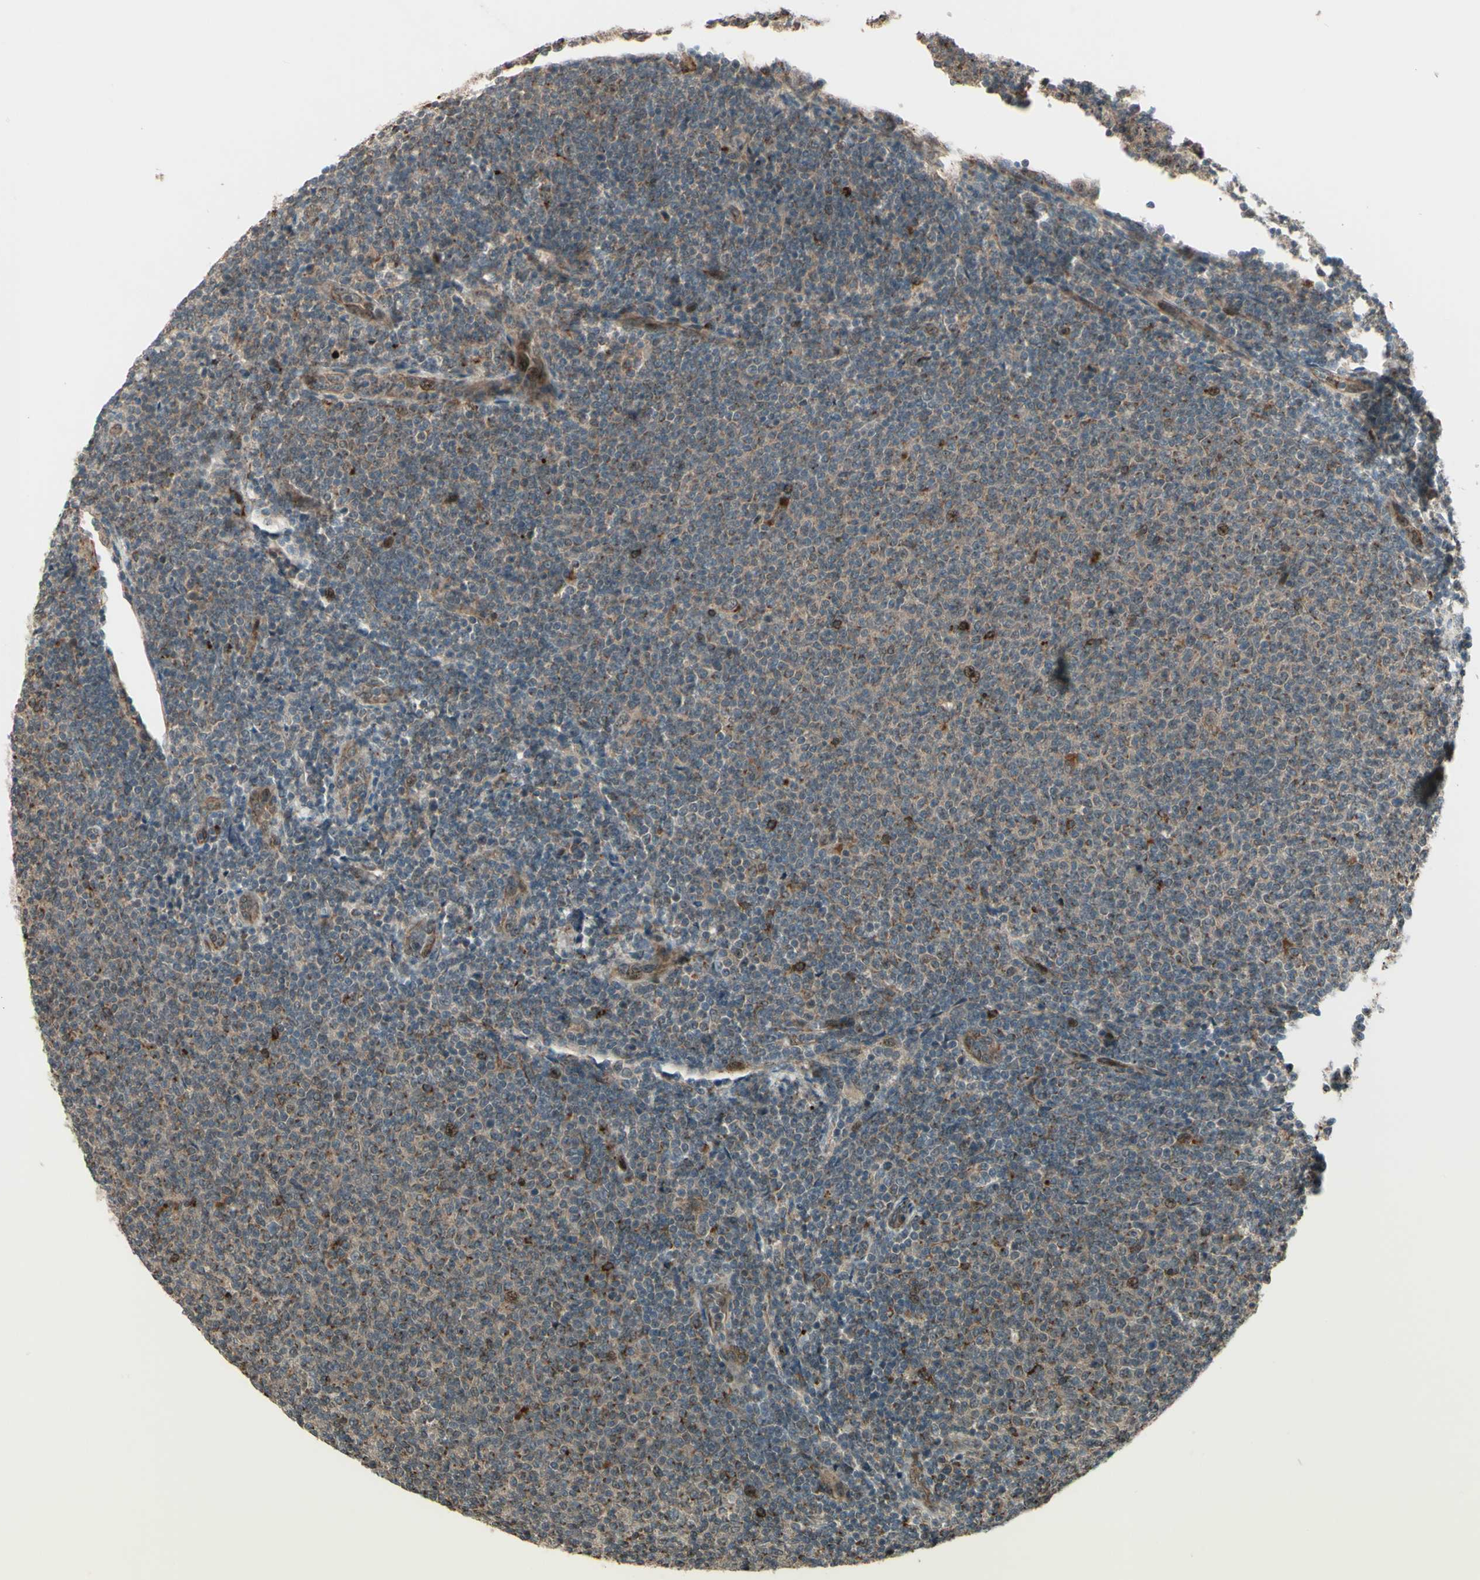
{"staining": {"intensity": "moderate", "quantity": ">75%", "location": "cytoplasmic/membranous"}, "tissue": "lymphoma", "cell_type": "Tumor cells", "image_type": "cancer", "snomed": [{"axis": "morphology", "description": "Malignant lymphoma, non-Hodgkin's type, Low grade"}, {"axis": "topography", "description": "Lymph node"}], "caption": "Human lymphoma stained for a protein (brown) reveals moderate cytoplasmic/membranous positive positivity in about >75% of tumor cells.", "gene": "MLF2", "patient": {"sex": "male", "age": 66}}